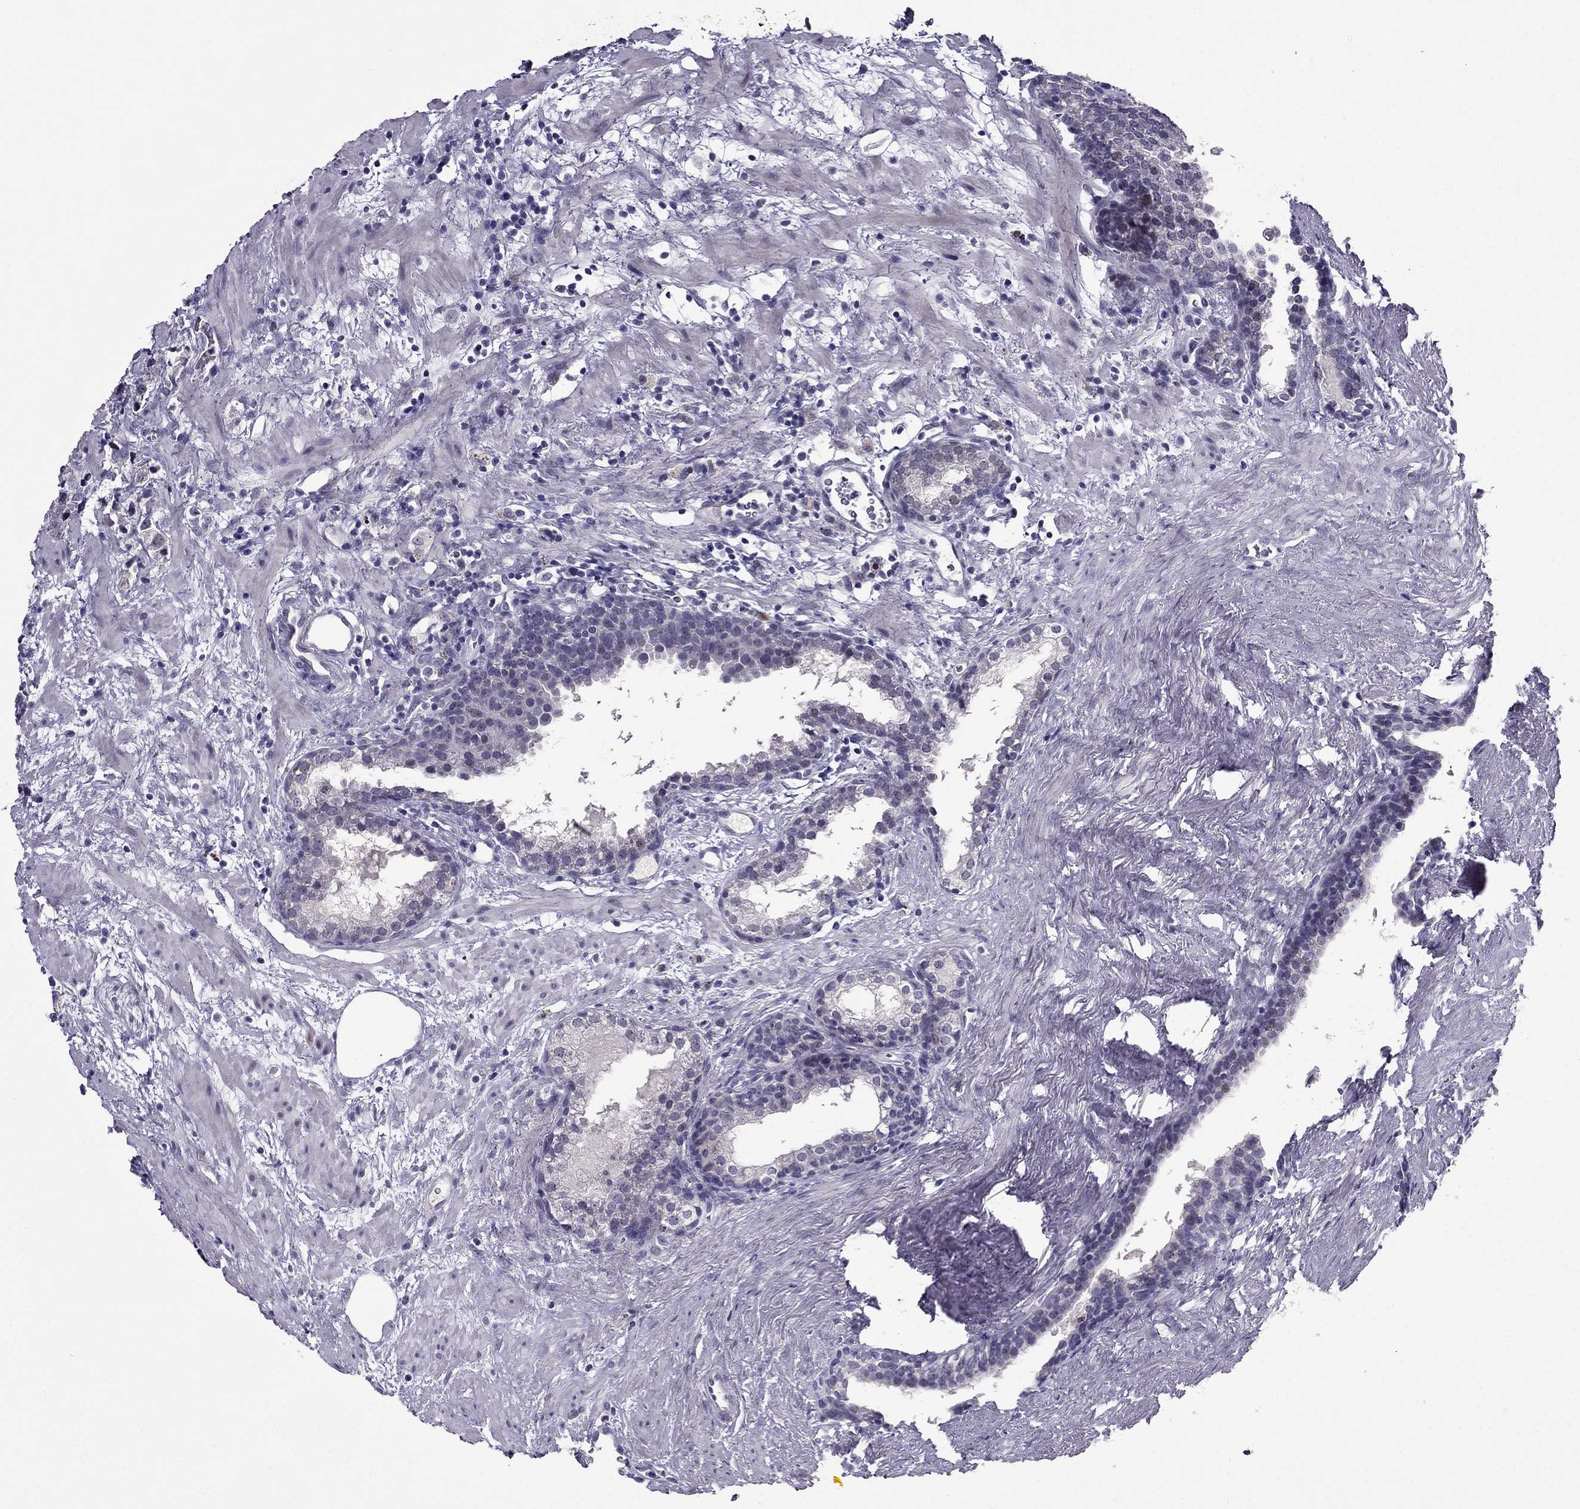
{"staining": {"intensity": "negative", "quantity": "none", "location": "none"}, "tissue": "prostate cancer", "cell_type": "Tumor cells", "image_type": "cancer", "snomed": [{"axis": "morphology", "description": "Adenocarcinoma, NOS"}, {"axis": "topography", "description": "Prostate and seminal vesicle, NOS"}], "caption": "Immunohistochemistry micrograph of human prostate cancer stained for a protein (brown), which shows no positivity in tumor cells.", "gene": "MYBPH", "patient": {"sex": "male", "age": 63}}